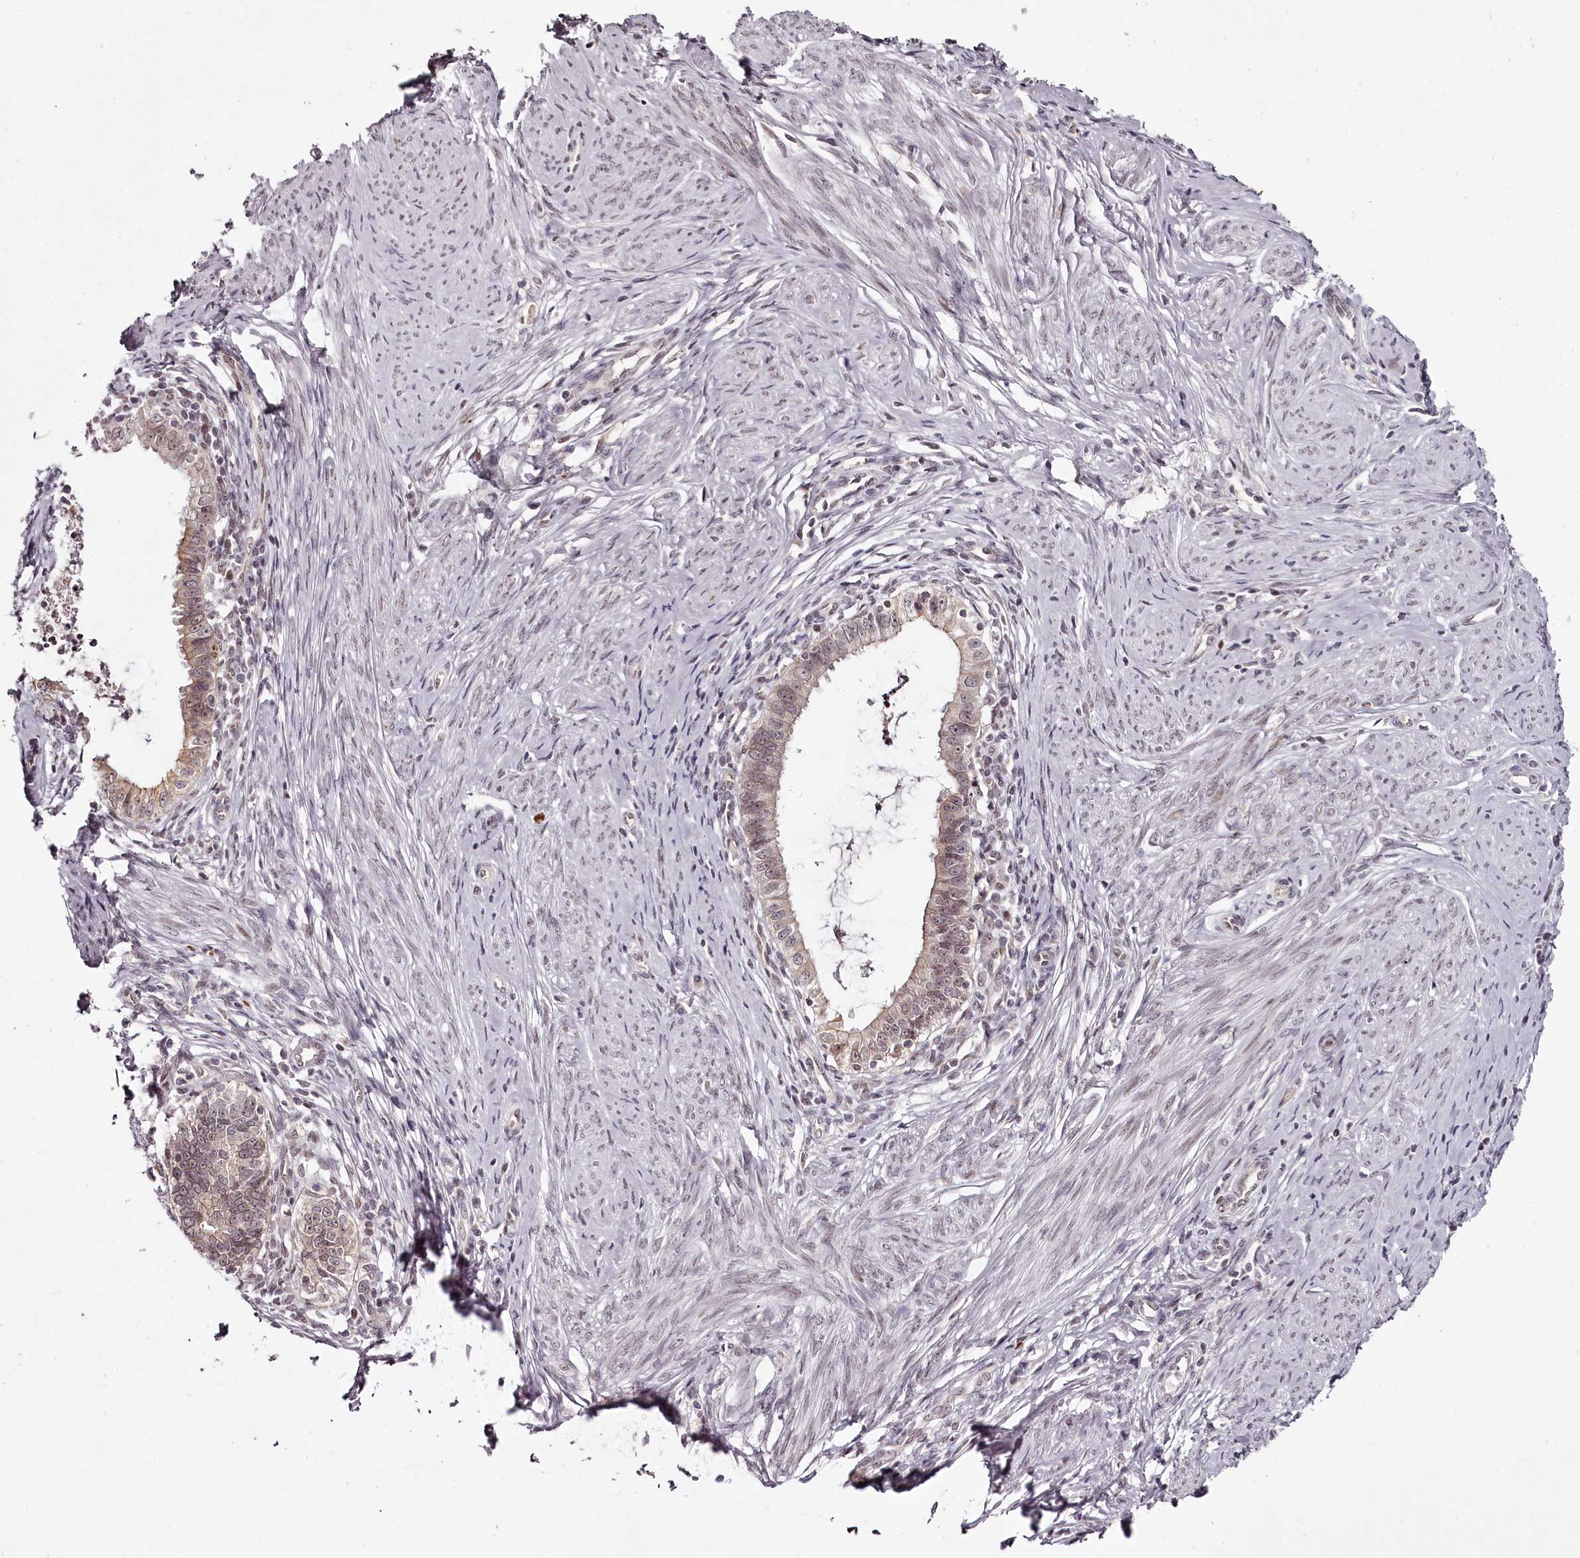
{"staining": {"intensity": "weak", "quantity": "<25%", "location": "cytoplasmic/membranous"}, "tissue": "cervical cancer", "cell_type": "Tumor cells", "image_type": "cancer", "snomed": [{"axis": "morphology", "description": "Adenocarcinoma, NOS"}, {"axis": "topography", "description": "Cervix"}], "caption": "Immunohistochemical staining of cervical adenocarcinoma displays no significant staining in tumor cells. (IHC, brightfield microscopy, high magnification).", "gene": "THYN1", "patient": {"sex": "female", "age": 36}}